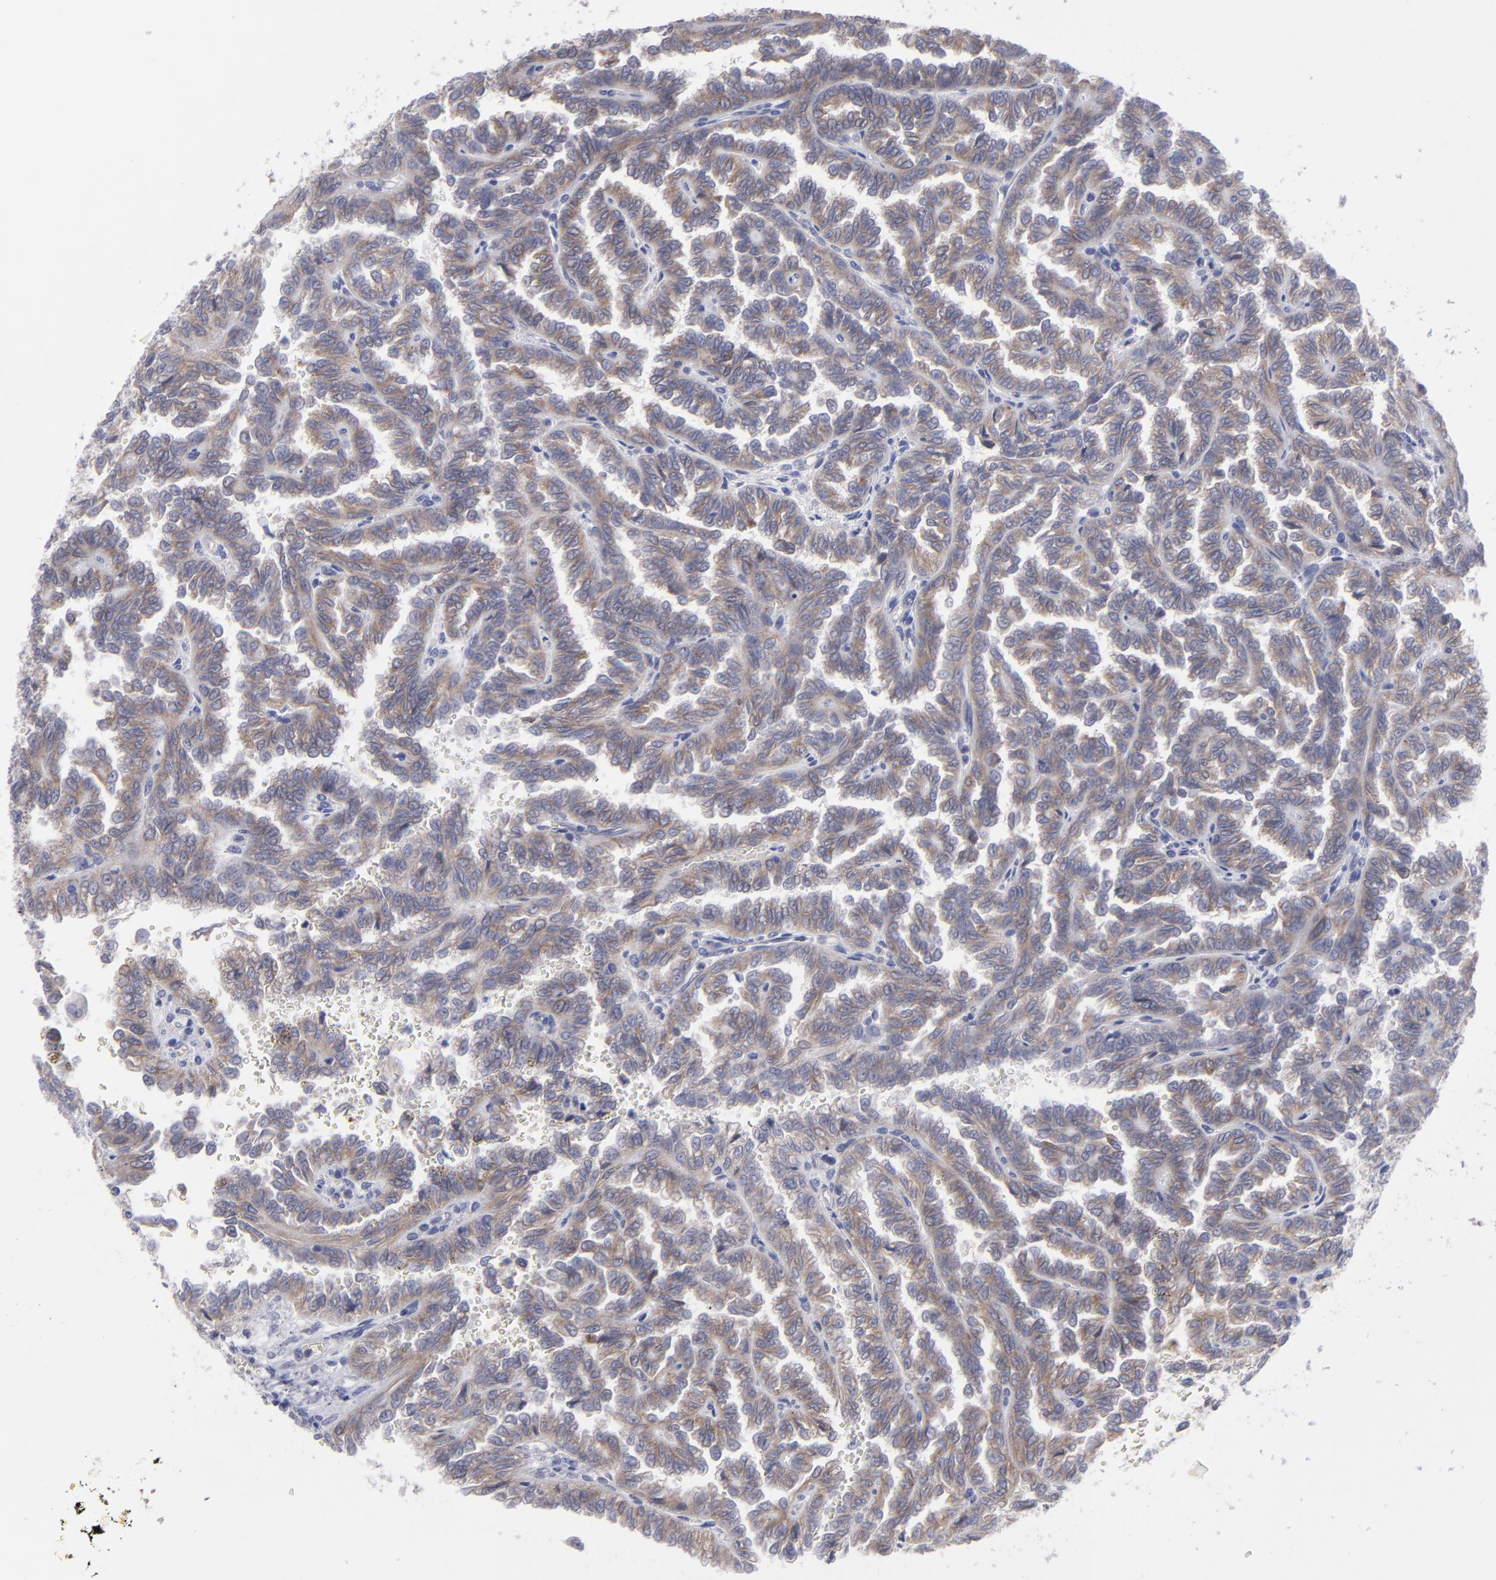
{"staining": {"intensity": "weak", "quantity": ">75%", "location": "cytoplasmic/membranous"}, "tissue": "renal cancer", "cell_type": "Tumor cells", "image_type": "cancer", "snomed": [{"axis": "morphology", "description": "Inflammation, NOS"}, {"axis": "morphology", "description": "Adenocarcinoma, NOS"}, {"axis": "topography", "description": "Kidney"}], "caption": "This histopathology image exhibits renal cancer stained with immunohistochemistry to label a protein in brown. The cytoplasmic/membranous of tumor cells show weak positivity for the protein. Nuclei are counter-stained blue.", "gene": "SLMAP", "patient": {"sex": "male", "age": 68}}